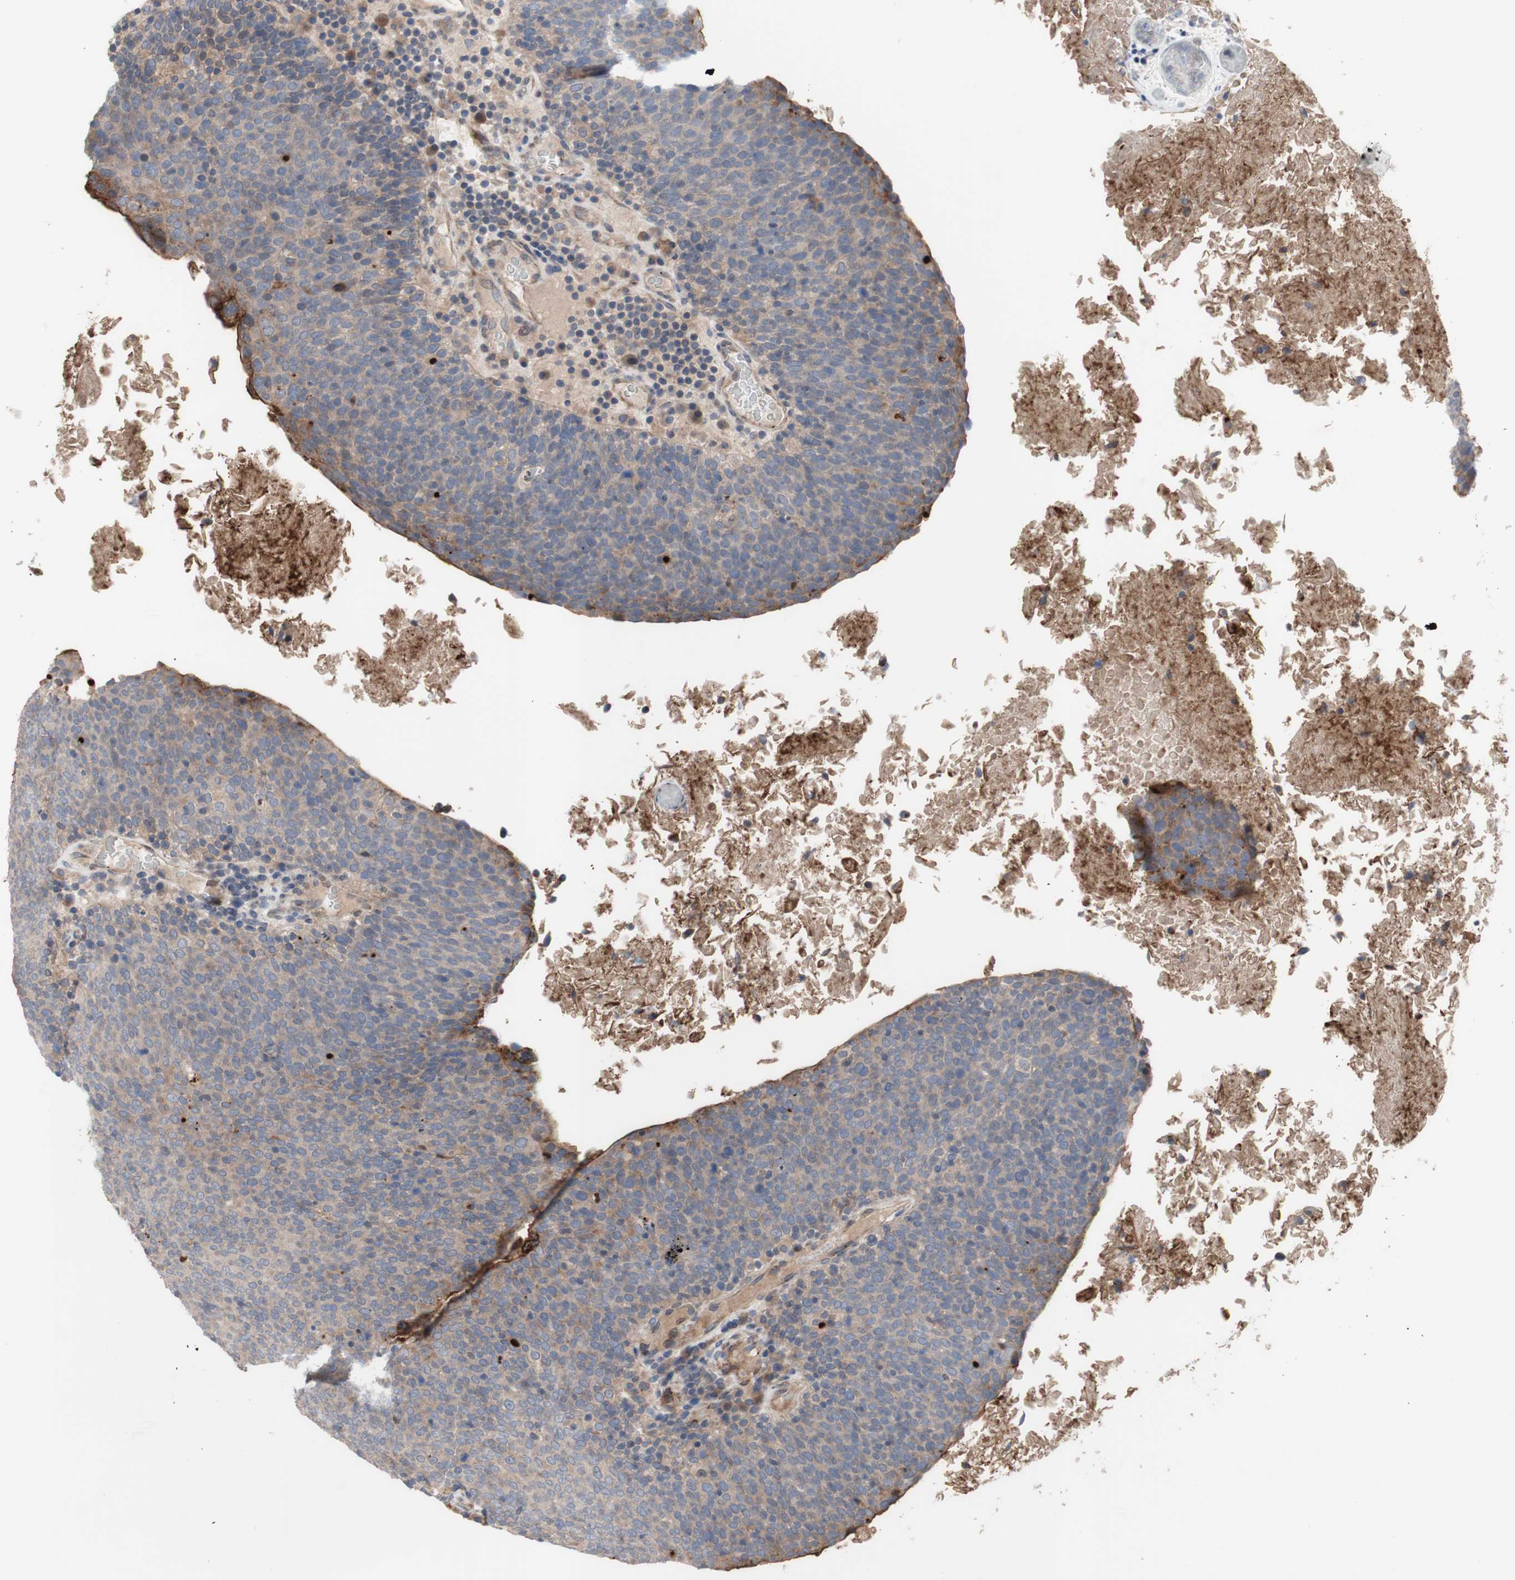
{"staining": {"intensity": "weak", "quantity": ">75%", "location": "cytoplasmic/membranous"}, "tissue": "head and neck cancer", "cell_type": "Tumor cells", "image_type": "cancer", "snomed": [{"axis": "morphology", "description": "Squamous cell carcinoma, NOS"}, {"axis": "morphology", "description": "Squamous cell carcinoma, metastatic, NOS"}, {"axis": "topography", "description": "Lymph node"}, {"axis": "topography", "description": "Head-Neck"}], "caption": "This histopathology image reveals immunohistochemistry staining of head and neck cancer, with low weak cytoplasmic/membranous positivity in about >75% of tumor cells.", "gene": "OAZ1", "patient": {"sex": "male", "age": 62}}